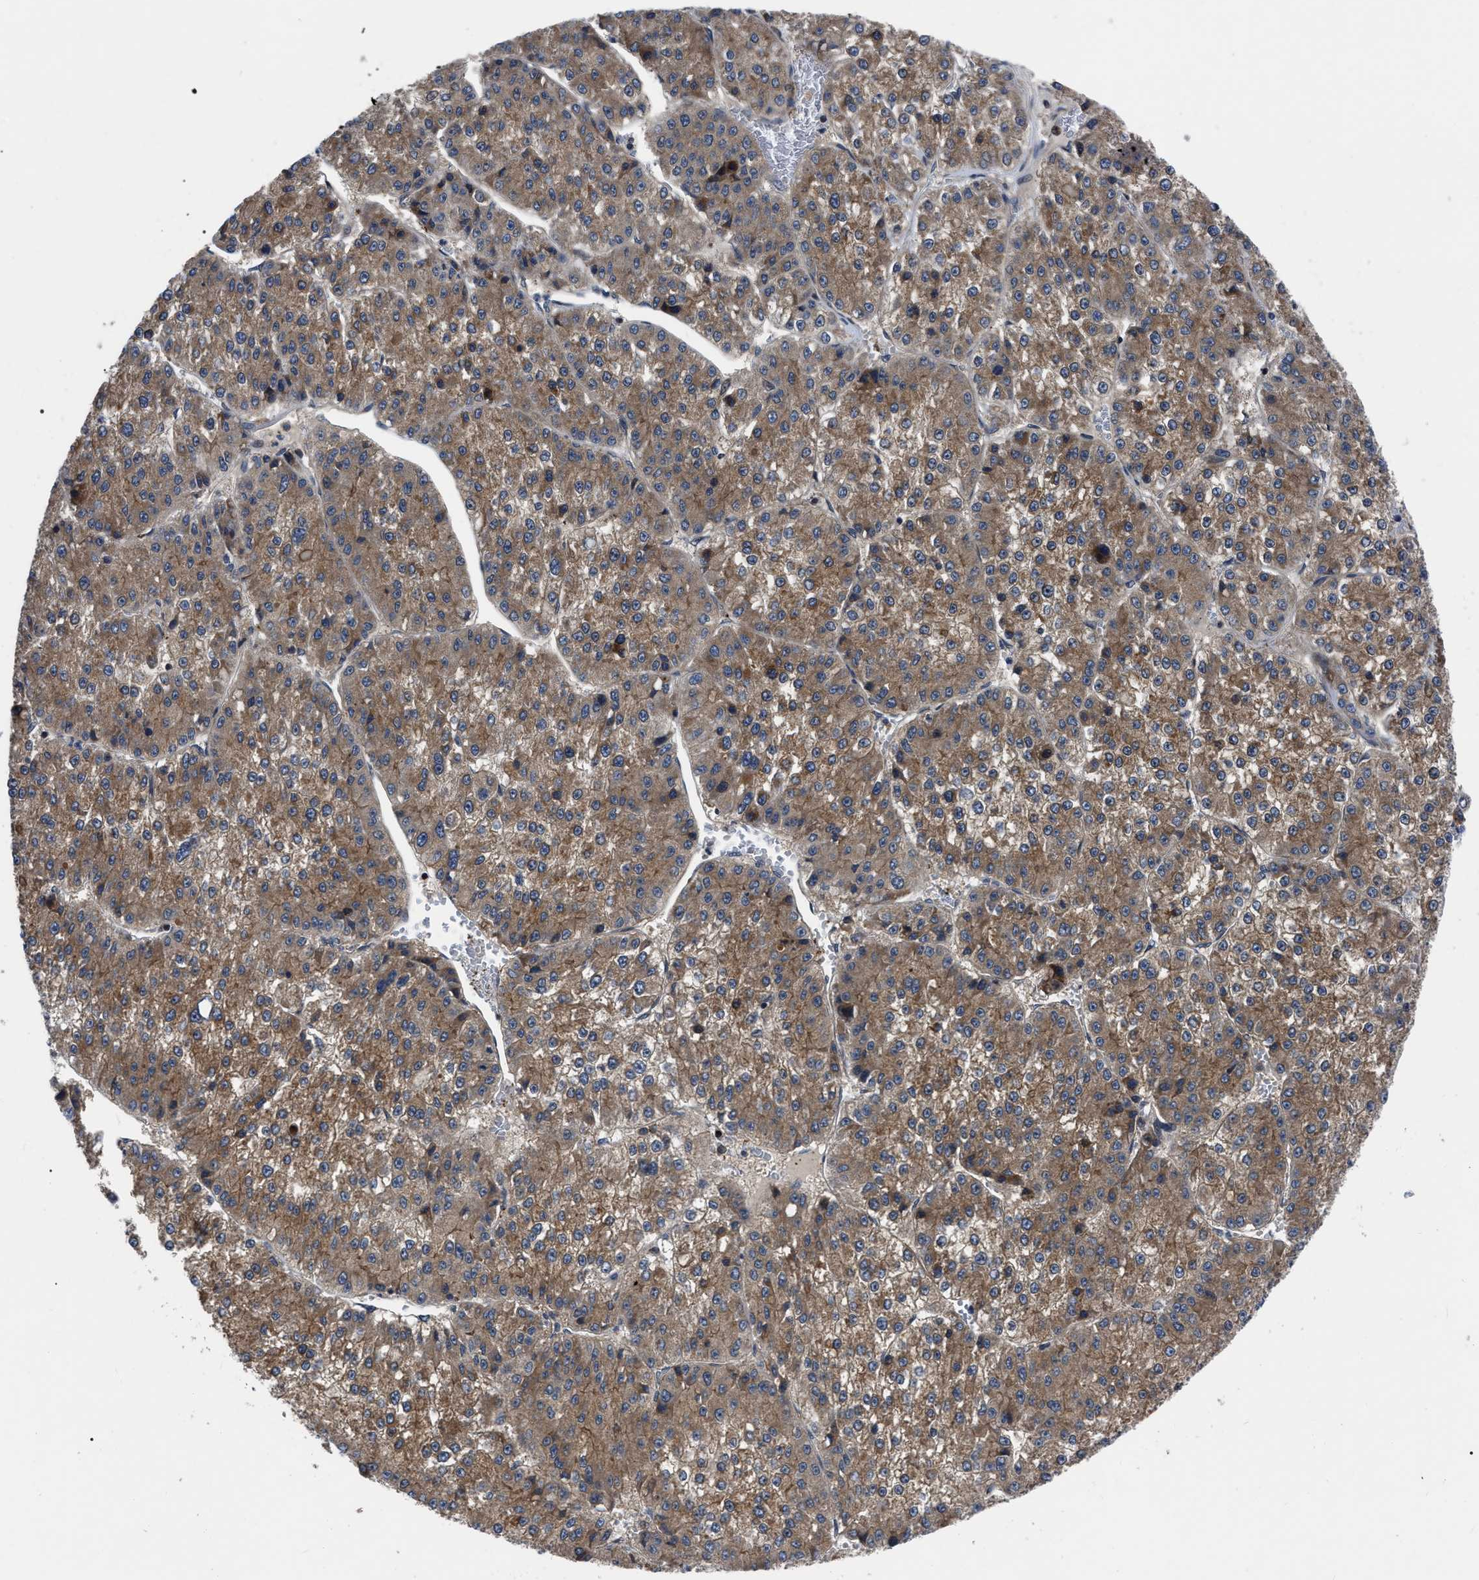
{"staining": {"intensity": "moderate", "quantity": ">75%", "location": "cytoplasmic/membranous"}, "tissue": "liver cancer", "cell_type": "Tumor cells", "image_type": "cancer", "snomed": [{"axis": "morphology", "description": "Carcinoma, Hepatocellular, NOS"}, {"axis": "topography", "description": "Liver"}], "caption": "Immunohistochemical staining of liver cancer (hepatocellular carcinoma) reveals medium levels of moderate cytoplasmic/membranous expression in approximately >75% of tumor cells. (brown staining indicates protein expression, while blue staining denotes nuclei).", "gene": "PPWD1", "patient": {"sex": "female", "age": 73}}